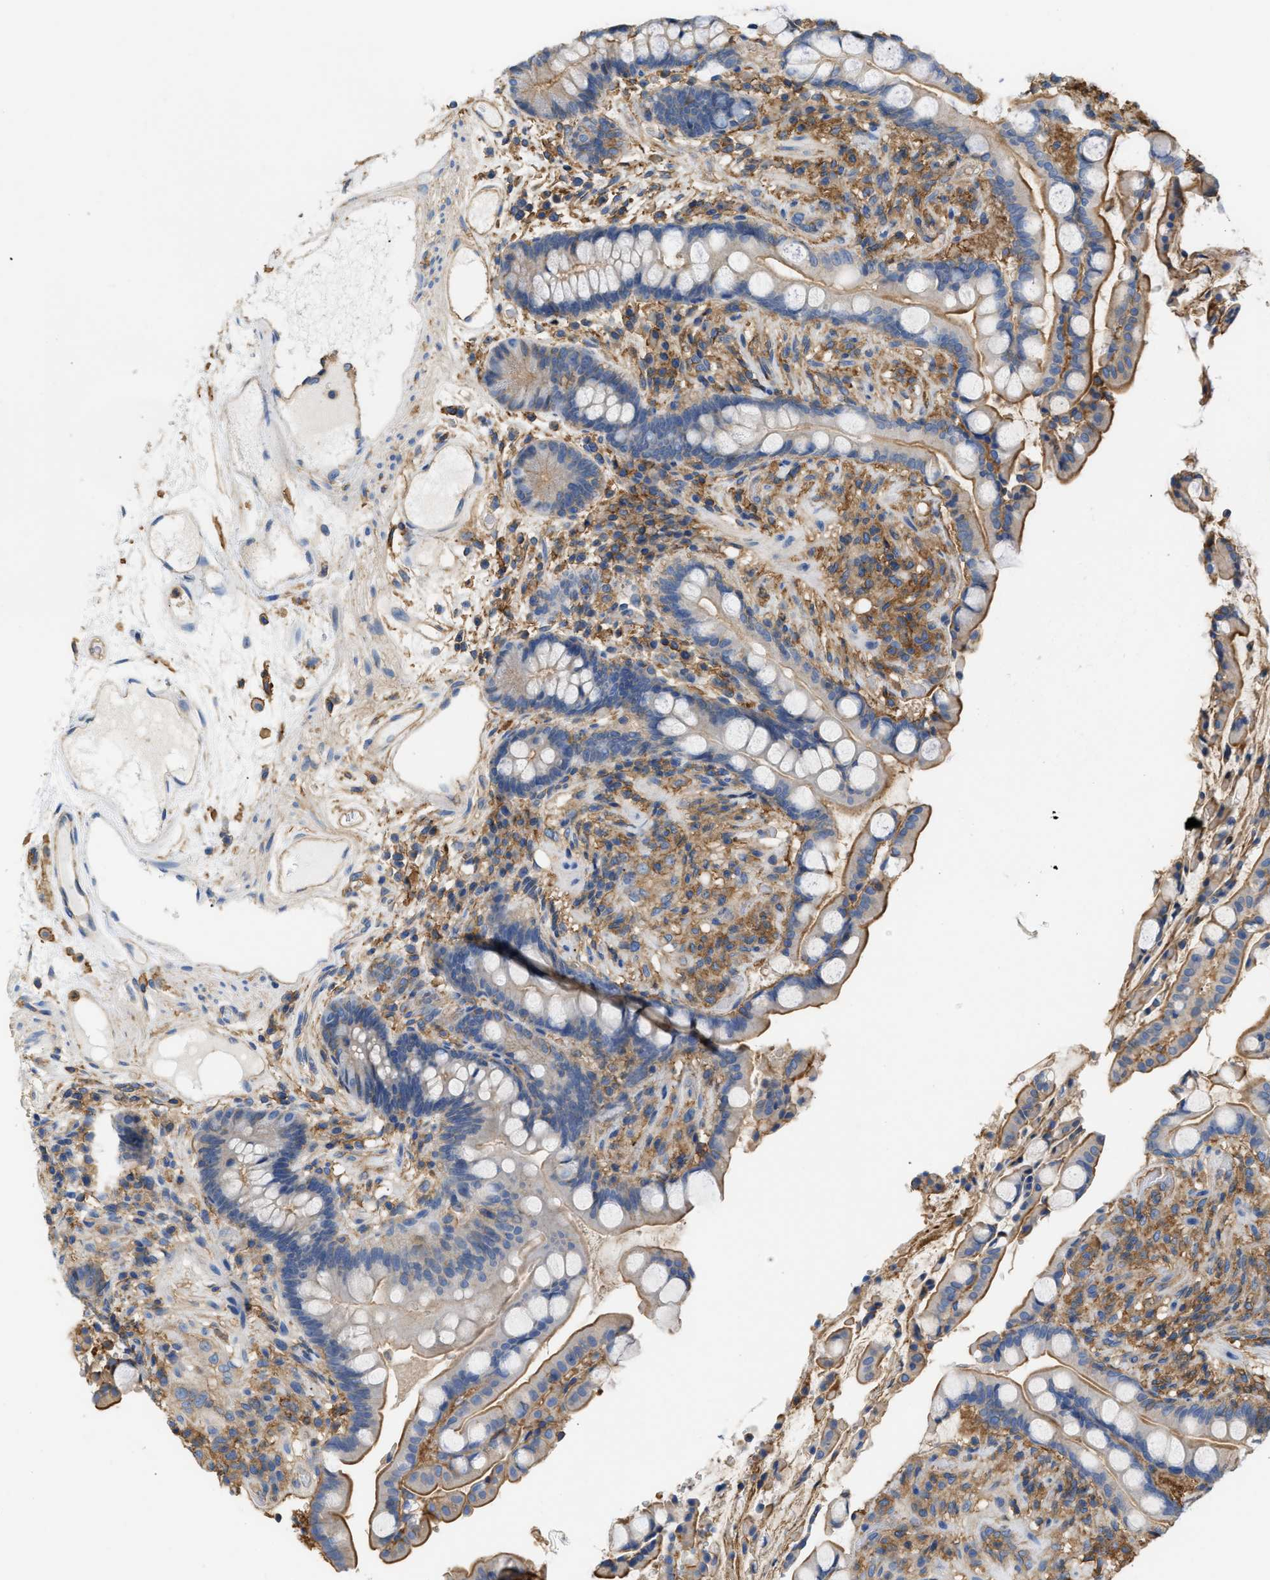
{"staining": {"intensity": "moderate", "quantity": "25%-75%", "location": "cytoplasmic/membranous"}, "tissue": "colon", "cell_type": "Endothelial cells", "image_type": "normal", "snomed": [{"axis": "morphology", "description": "Normal tissue, NOS"}, {"axis": "topography", "description": "Colon"}], "caption": "DAB immunohistochemical staining of unremarkable human colon exhibits moderate cytoplasmic/membranous protein staining in about 25%-75% of endothelial cells.", "gene": "GNB4", "patient": {"sex": "male", "age": 73}}